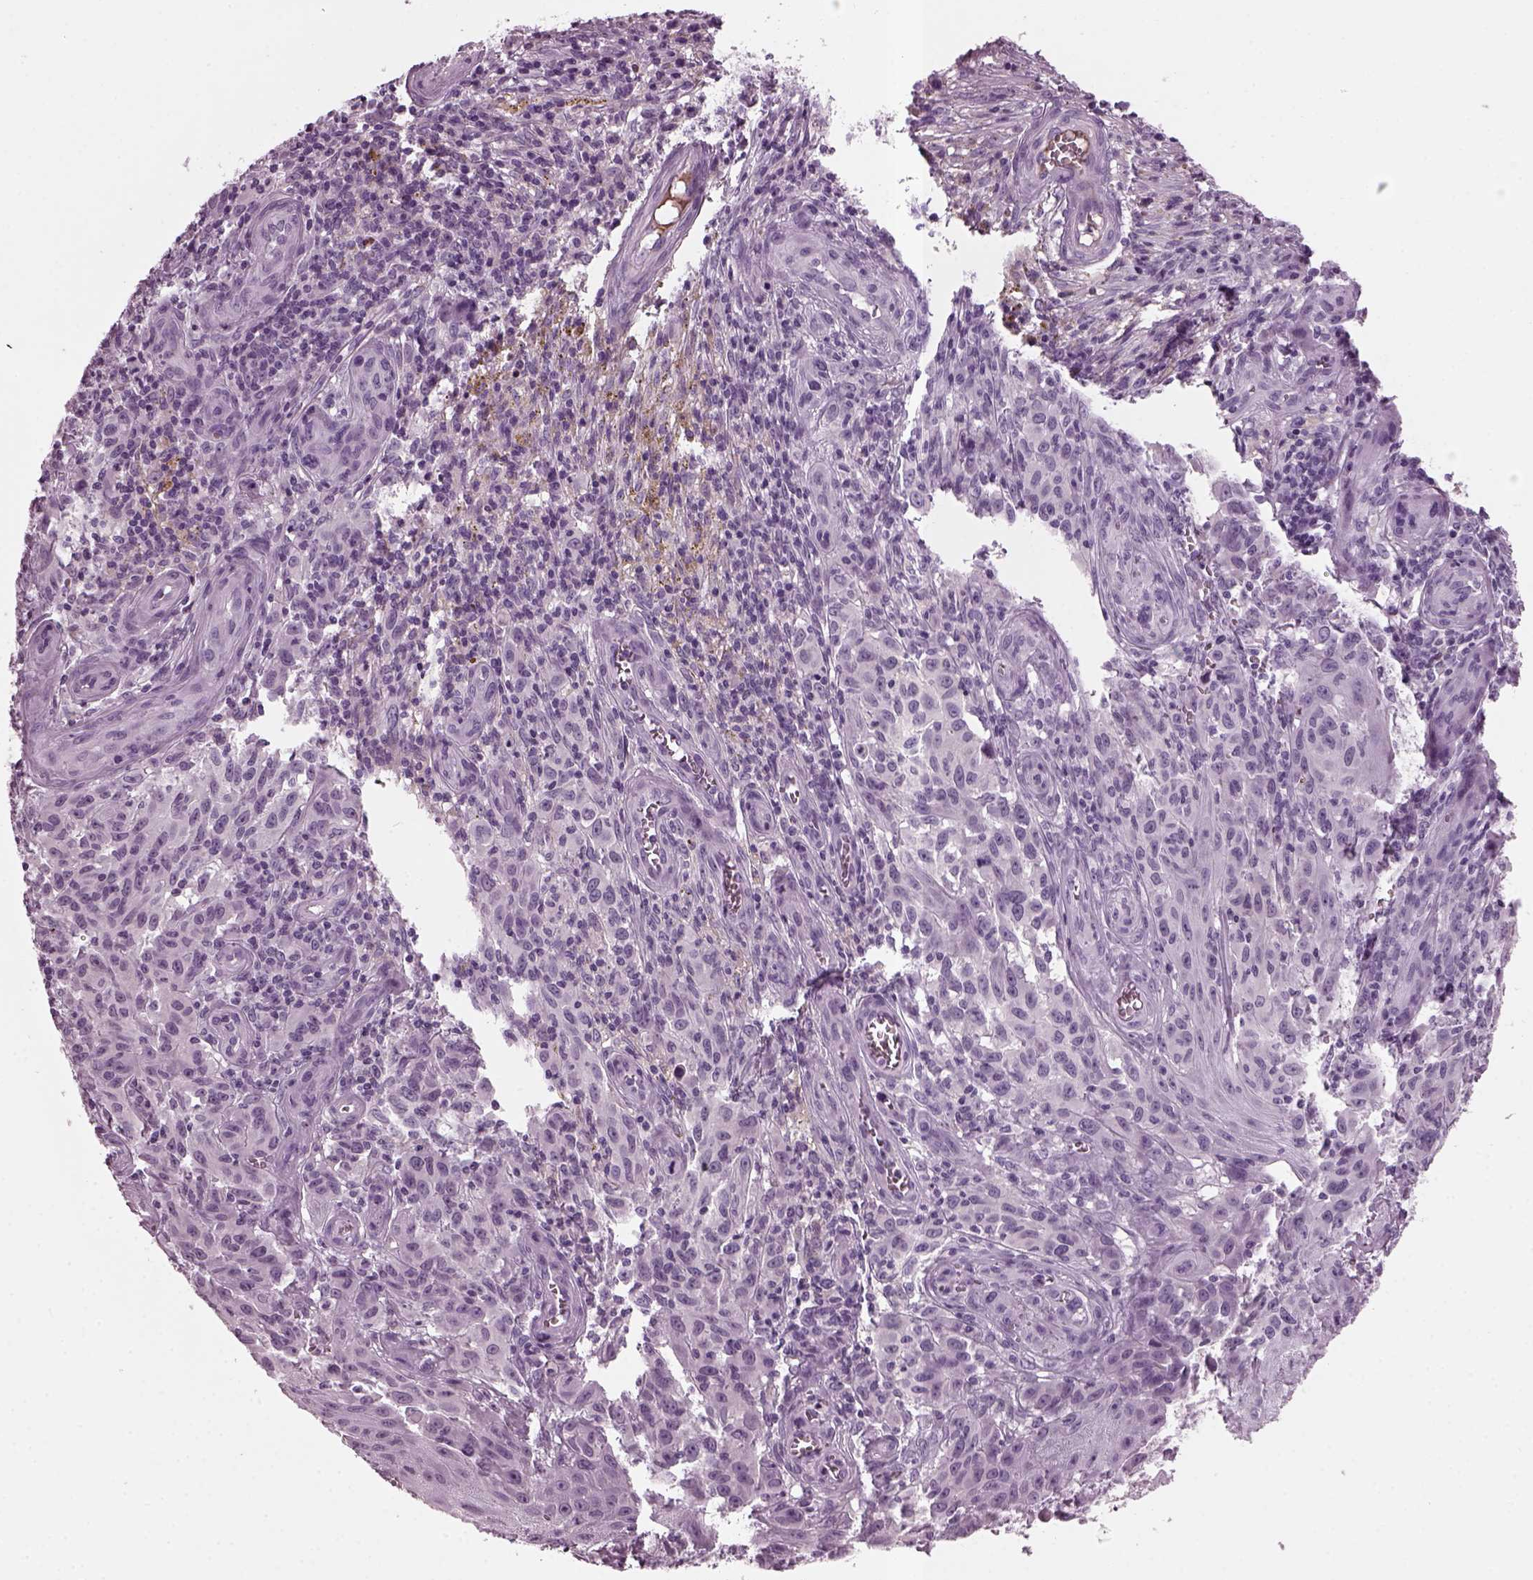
{"staining": {"intensity": "negative", "quantity": "none", "location": "none"}, "tissue": "melanoma", "cell_type": "Tumor cells", "image_type": "cancer", "snomed": [{"axis": "morphology", "description": "Malignant melanoma, NOS"}, {"axis": "topography", "description": "Skin"}], "caption": "Immunohistochemistry of malignant melanoma reveals no expression in tumor cells. (DAB (3,3'-diaminobenzidine) IHC, high magnification).", "gene": "DPYSL5", "patient": {"sex": "female", "age": 53}}